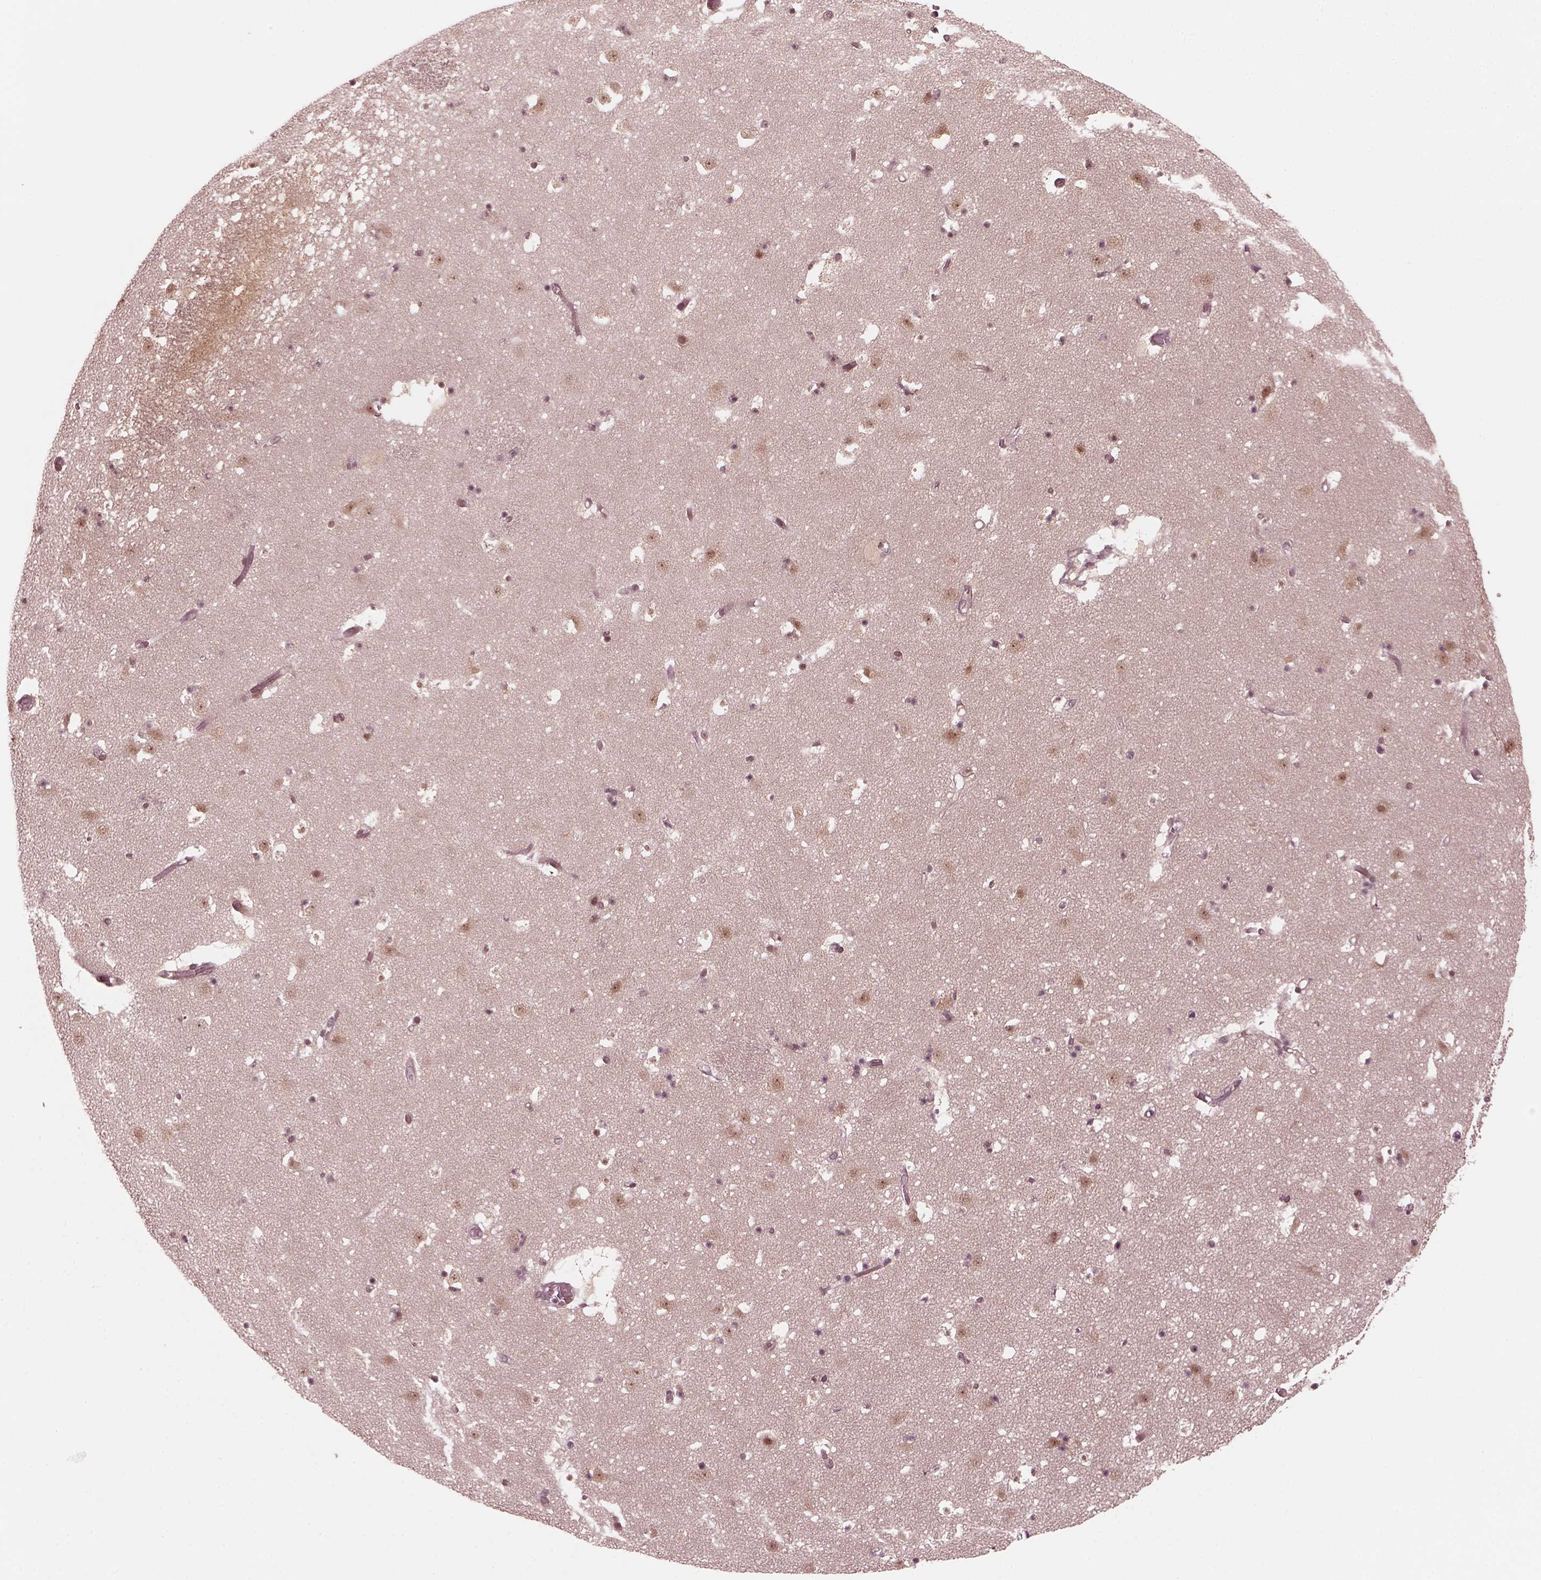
{"staining": {"intensity": "negative", "quantity": "none", "location": "none"}, "tissue": "caudate", "cell_type": "Glial cells", "image_type": "normal", "snomed": [{"axis": "morphology", "description": "Normal tissue, NOS"}, {"axis": "topography", "description": "Lateral ventricle wall"}], "caption": "A high-resolution micrograph shows immunohistochemistry (IHC) staining of normal caudate, which demonstrates no significant expression in glial cells.", "gene": "TRIB3", "patient": {"sex": "female", "age": 42}}